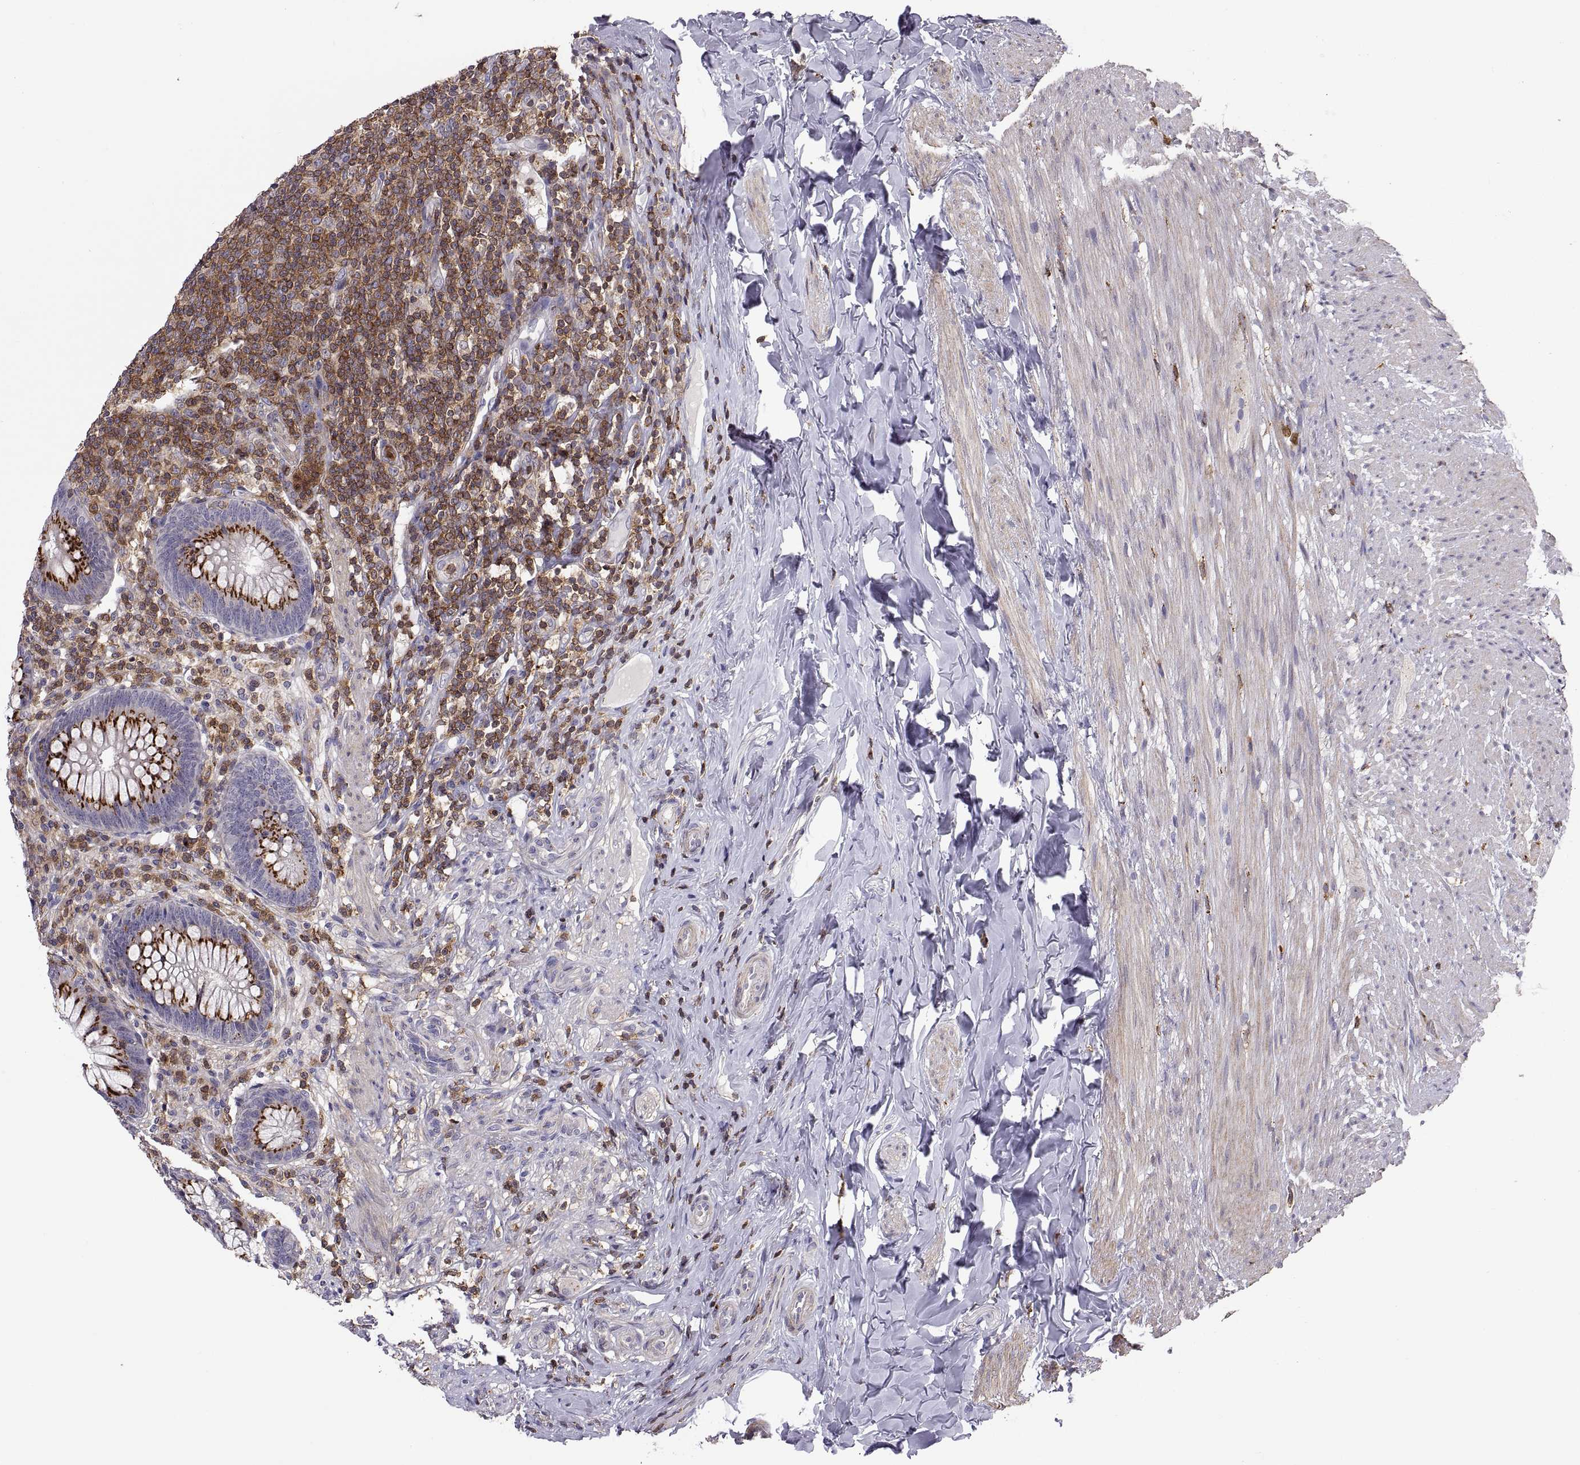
{"staining": {"intensity": "strong", "quantity": ">75%", "location": "cytoplasmic/membranous"}, "tissue": "appendix", "cell_type": "Glandular cells", "image_type": "normal", "snomed": [{"axis": "morphology", "description": "Normal tissue, NOS"}, {"axis": "topography", "description": "Appendix"}], "caption": "Strong cytoplasmic/membranous positivity is present in approximately >75% of glandular cells in unremarkable appendix.", "gene": "ACAP1", "patient": {"sex": "male", "age": 47}}